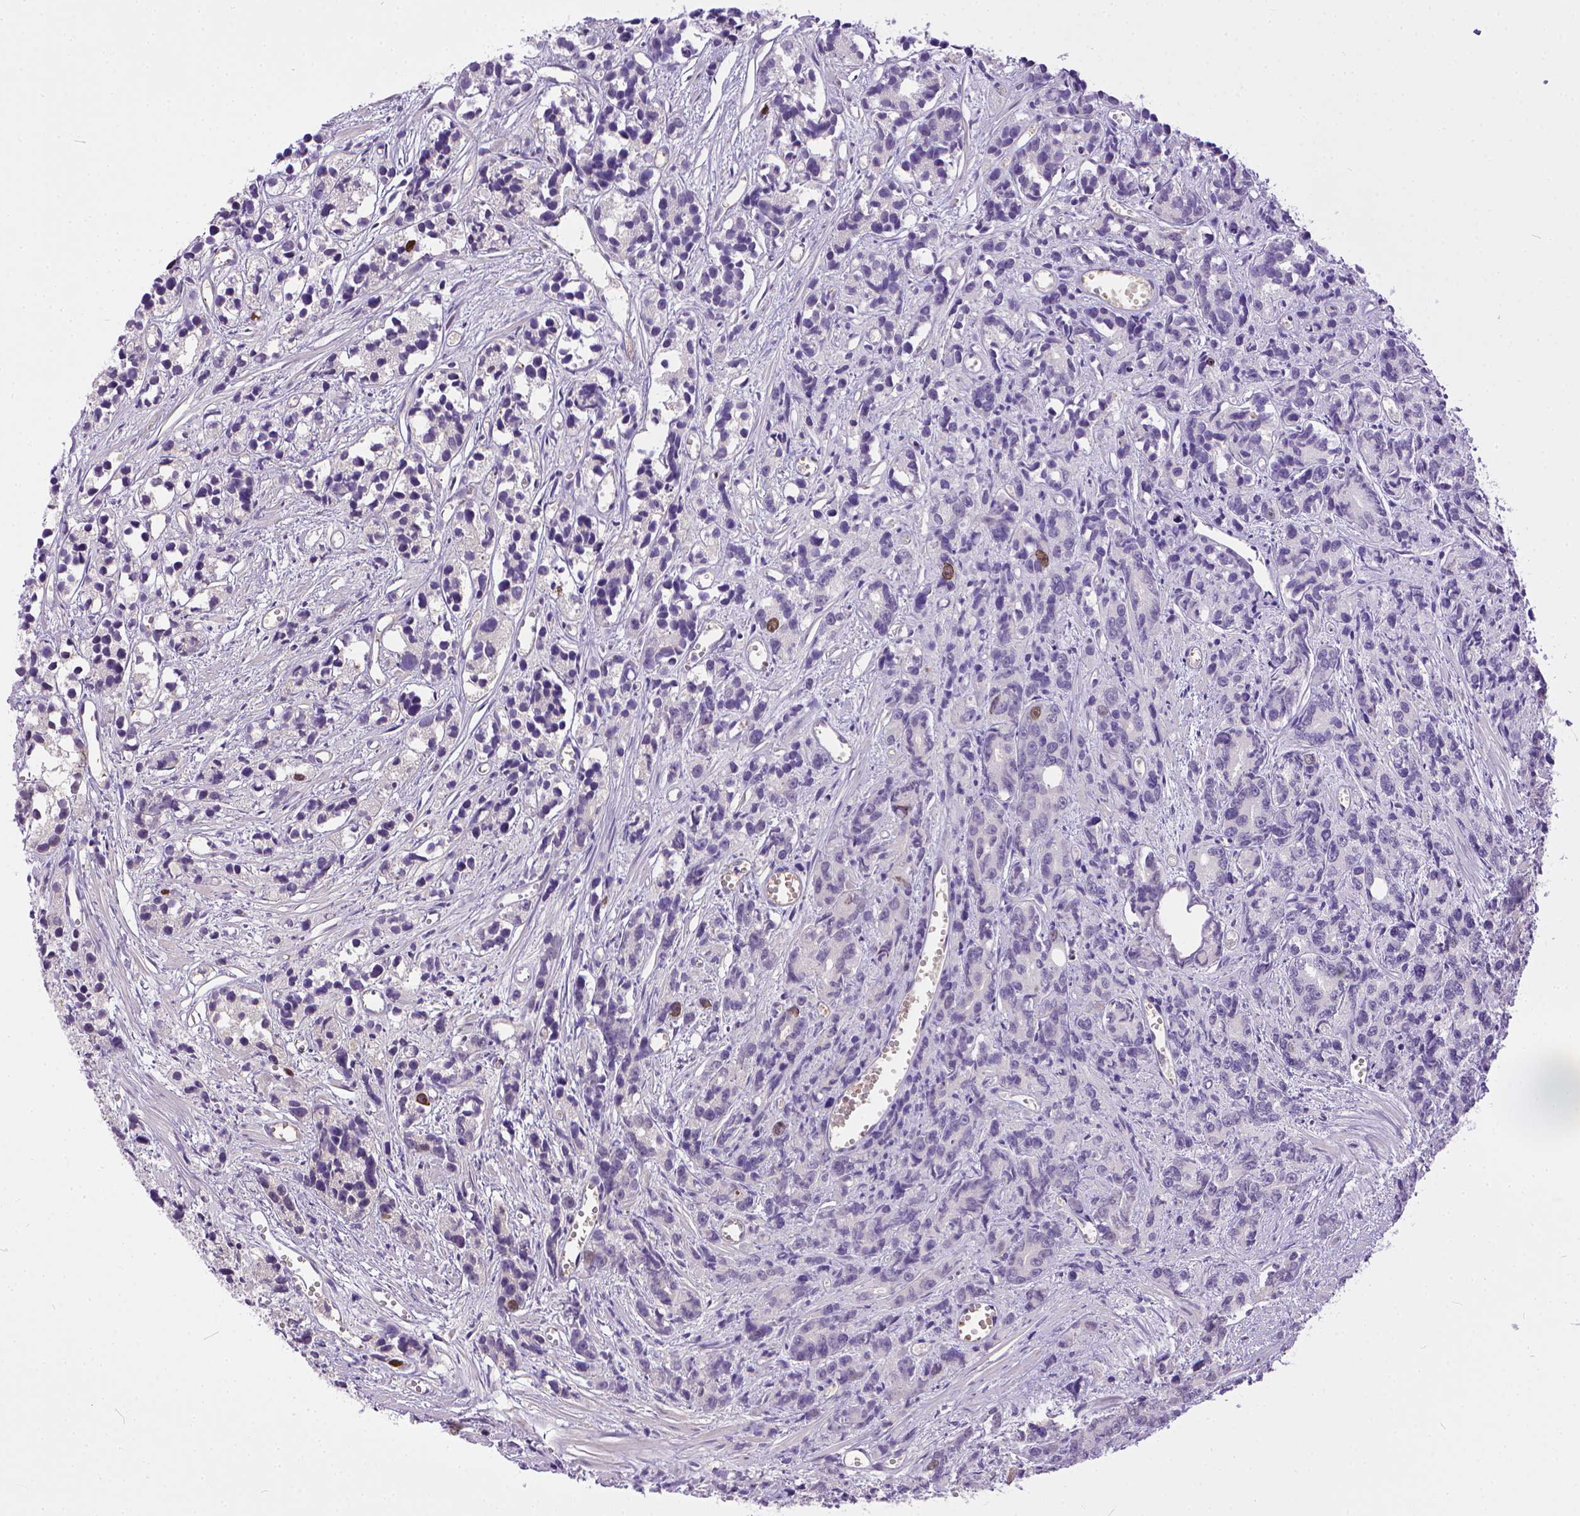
{"staining": {"intensity": "moderate", "quantity": "<25%", "location": "nuclear"}, "tissue": "prostate cancer", "cell_type": "Tumor cells", "image_type": "cancer", "snomed": [{"axis": "morphology", "description": "Adenocarcinoma, High grade"}, {"axis": "topography", "description": "Prostate"}], "caption": "Human prostate cancer stained with a brown dye reveals moderate nuclear positive positivity in about <25% of tumor cells.", "gene": "ERCC1", "patient": {"sex": "male", "age": 77}}